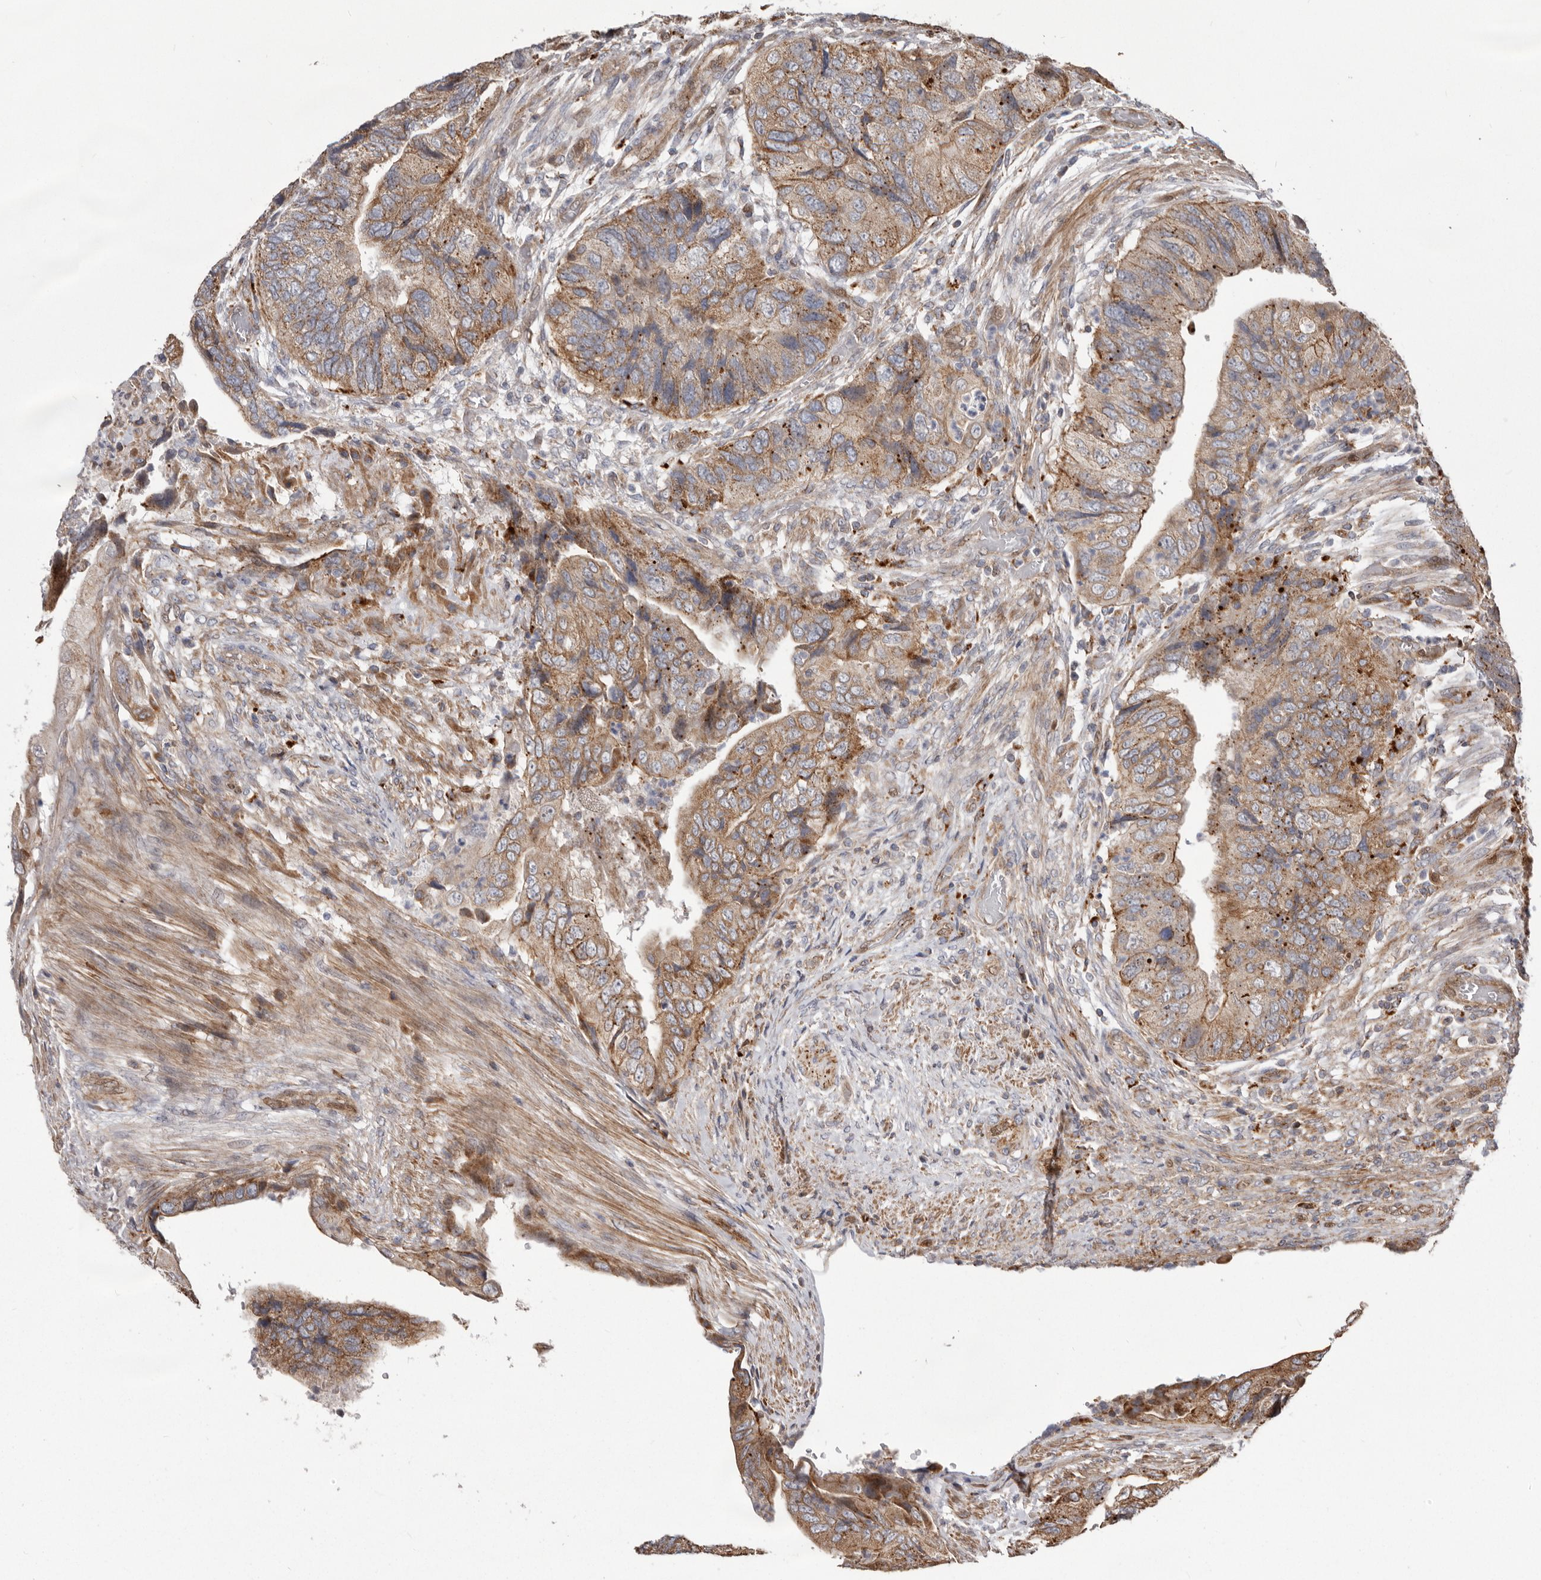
{"staining": {"intensity": "moderate", "quantity": ">75%", "location": "cytoplasmic/membranous"}, "tissue": "colorectal cancer", "cell_type": "Tumor cells", "image_type": "cancer", "snomed": [{"axis": "morphology", "description": "Adenocarcinoma, NOS"}, {"axis": "topography", "description": "Rectum"}], "caption": "Immunohistochemistry (DAB (3,3'-diaminobenzidine)) staining of human adenocarcinoma (colorectal) reveals moderate cytoplasmic/membranous protein positivity in approximately >75% of tumor cells.", "gene": "NUP43", "patient": {"sex": "male", "age": 63}}